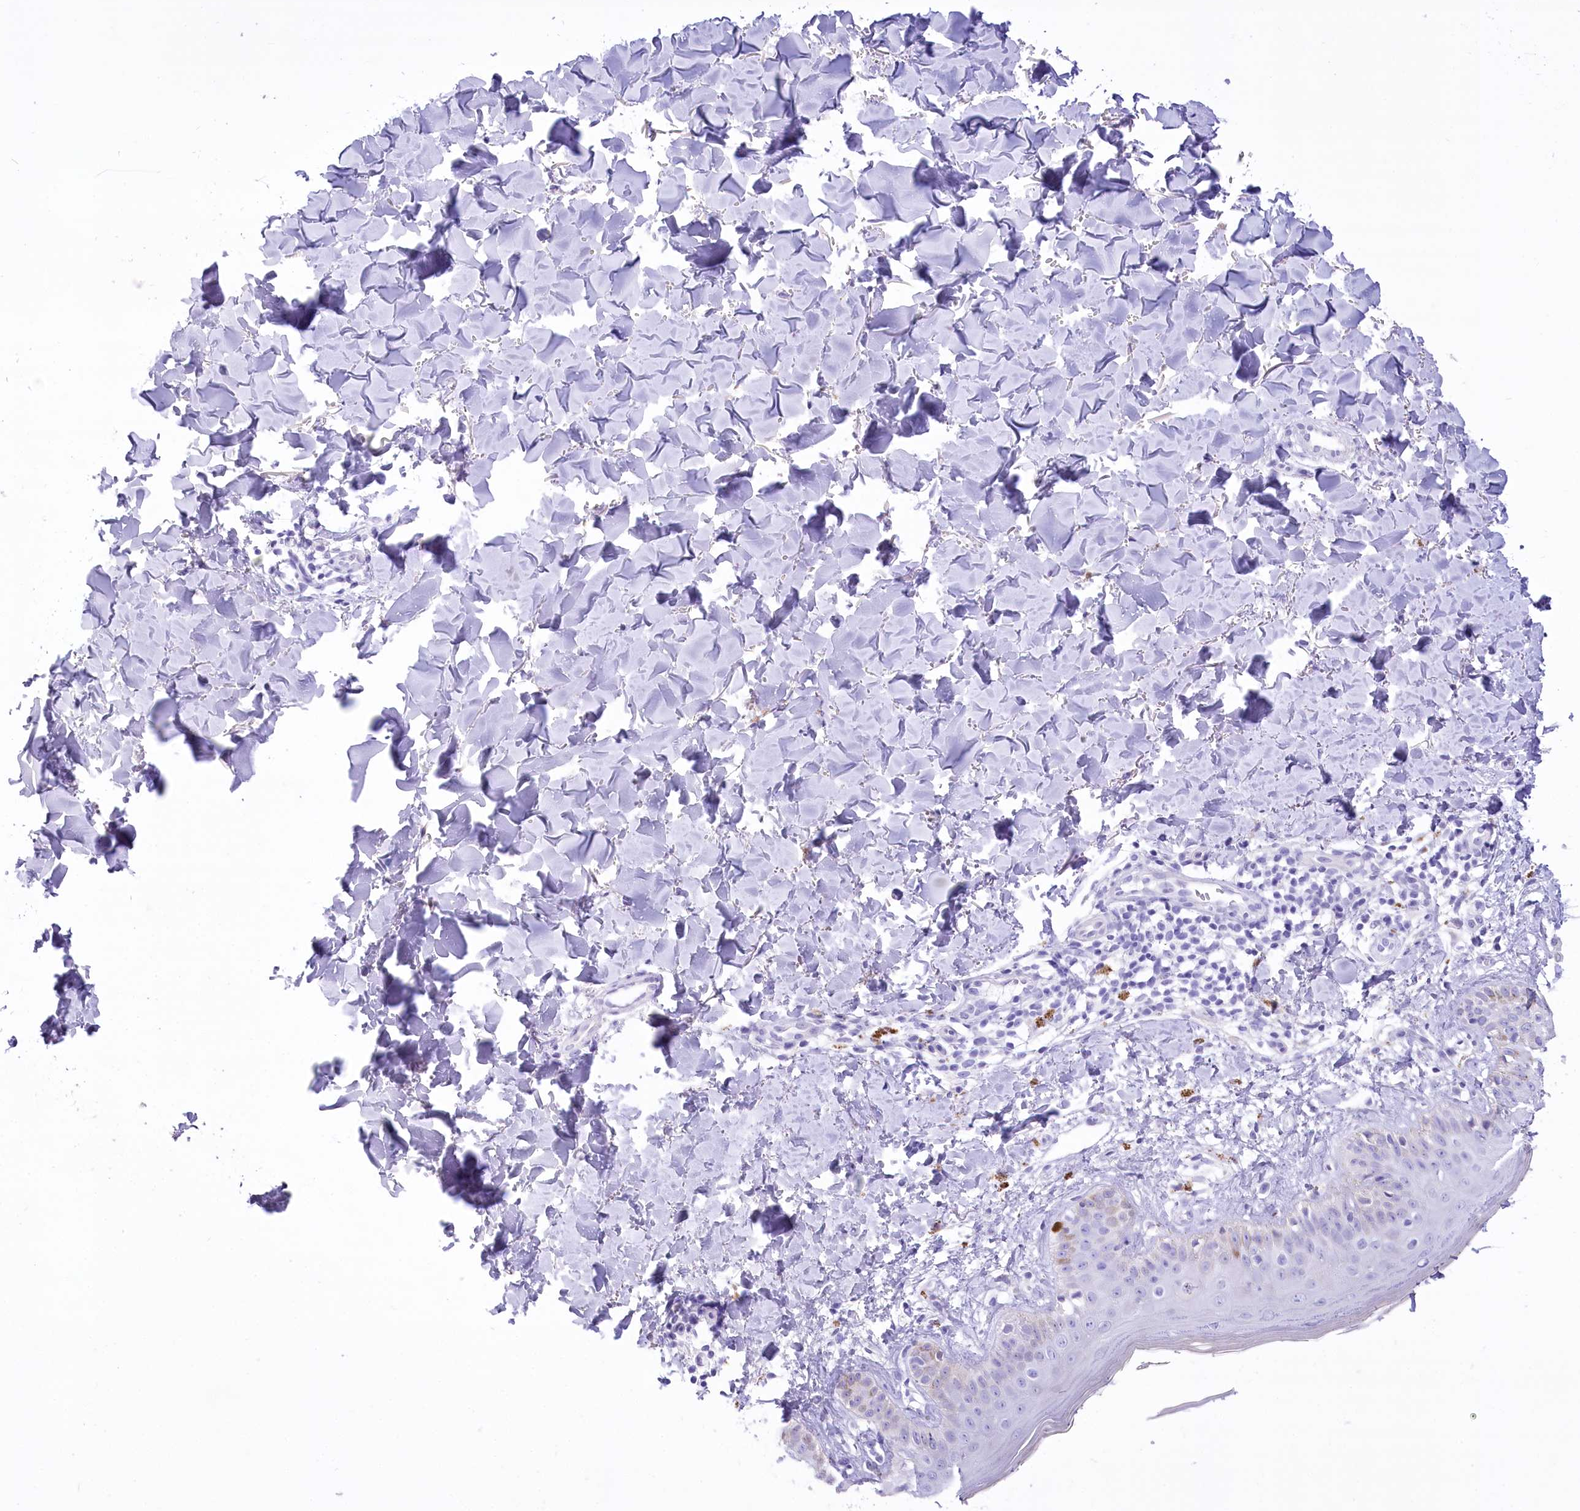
{"staining": {"intensity": "negative", "quantity": "none", "location": "none"}, "tissue": "skin", "cell_type": "Fibroblasts", "image_type": "normal", "snomed": [{"axis": "morphology", "description": "Normal tissue, NOS"}, {"axis": "topography", "description": "Skin"}], "caption": "An immunohistochemistry (IHC) micrograph of normal skin is shown. There is no staining in fibroblasts of skin. The staining was performed using DAB (3,3'-diaminobenzidine) to visualize the protein expression in brown, while the nuclei were stained in blue with hematoxylin (Magnification: 20x).", "gene": "PBLD", "patient": {"sex": "male", "age": 52}}